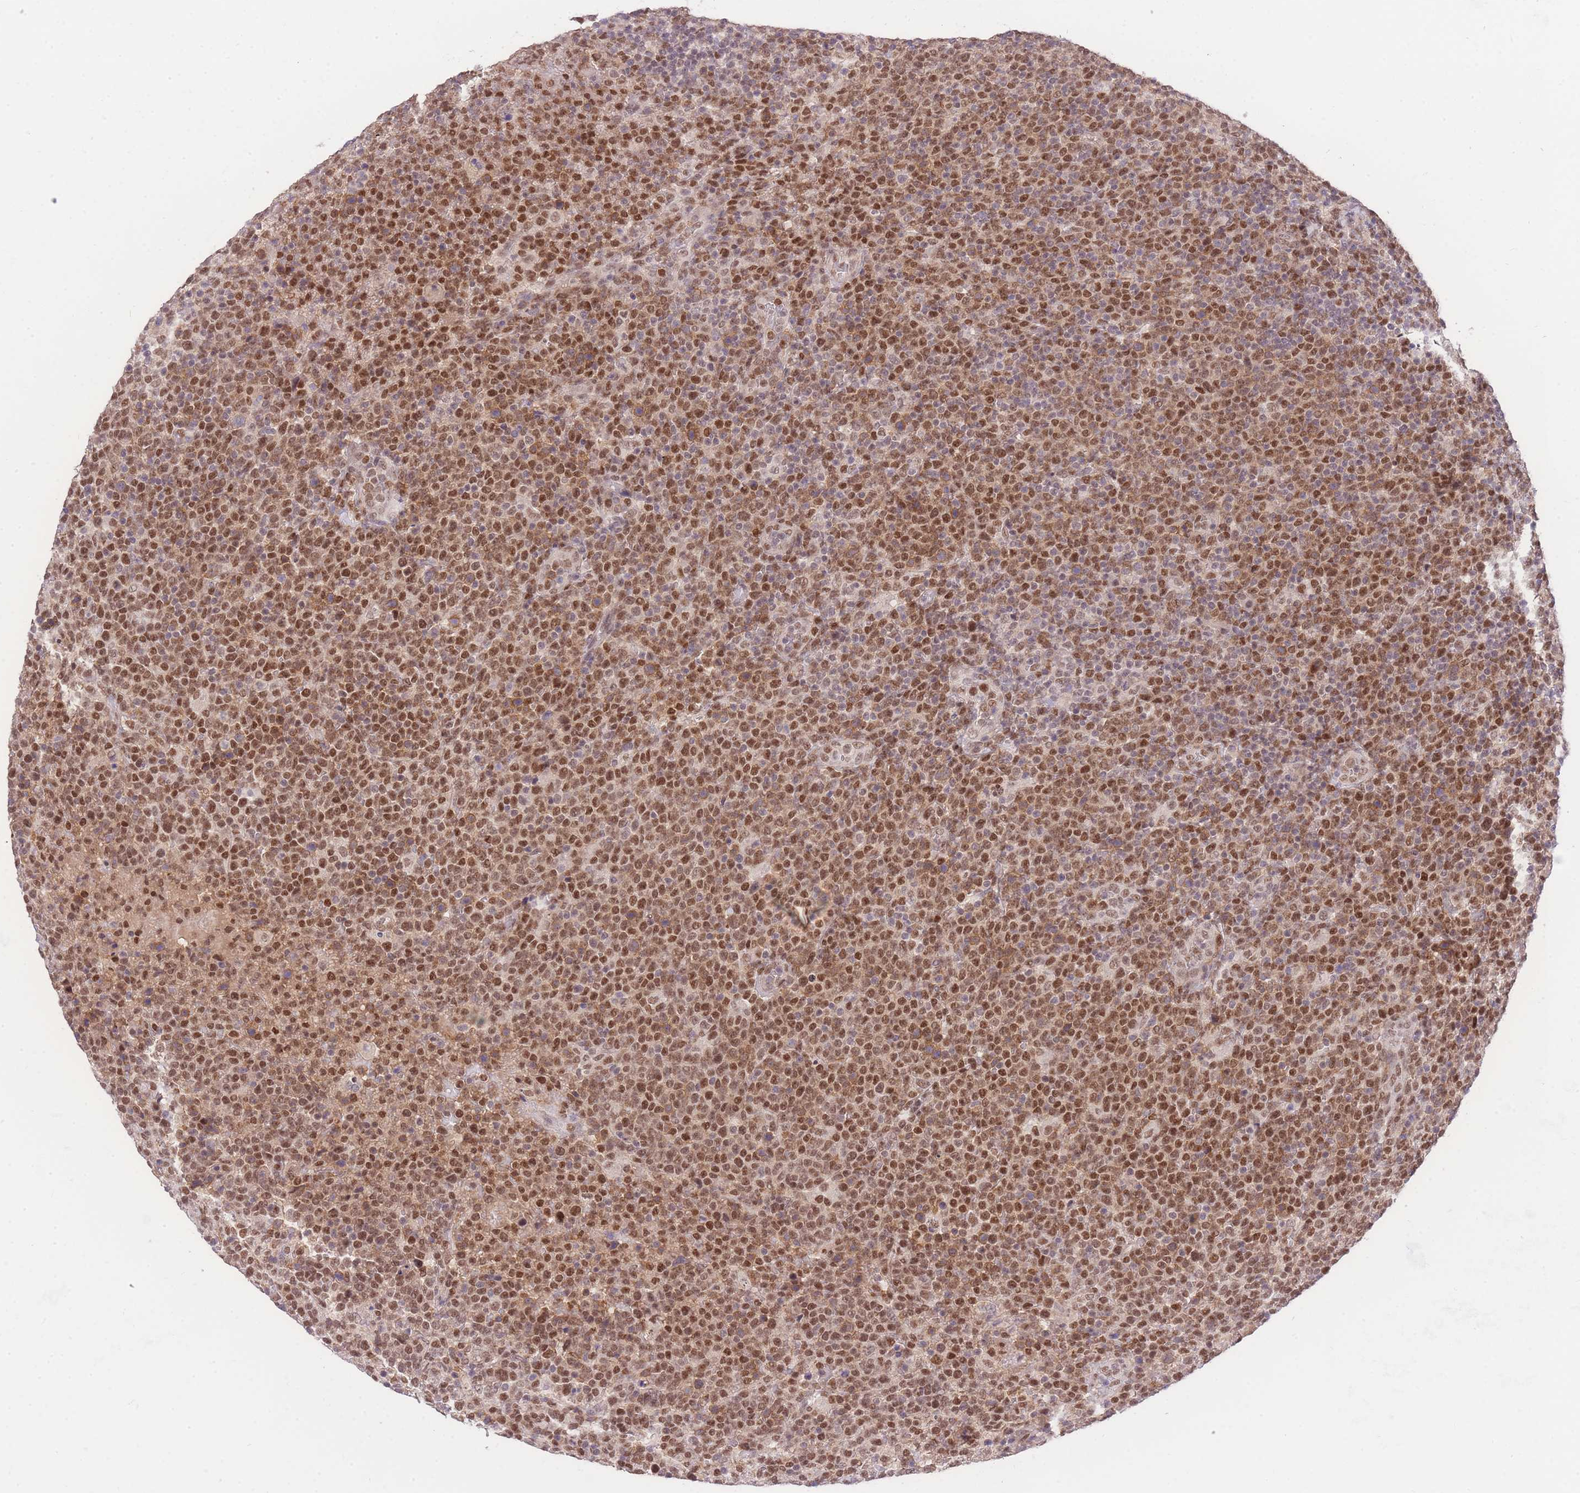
{"staining": {"intensity": "moderate", "quantity": ">75%", "location": "nuclear"}, "tissue": "lymphoma", "cell_type": "Tumor cells", "image_type": "cancer", "snomed": [{"axis": "morphology", "description": "Malignant lymphoma, non-Hodgkin's type, High grade"}, {"axis": "topography", "description": "Lymph node"}], "caption": "Immunohistochemical staining of lymphoma reveals moderate nuclear protein positivity in approximately >75% of tumor cells.", "gene": "UBXN7", "patient": {"sex": "male", "age": 61}}